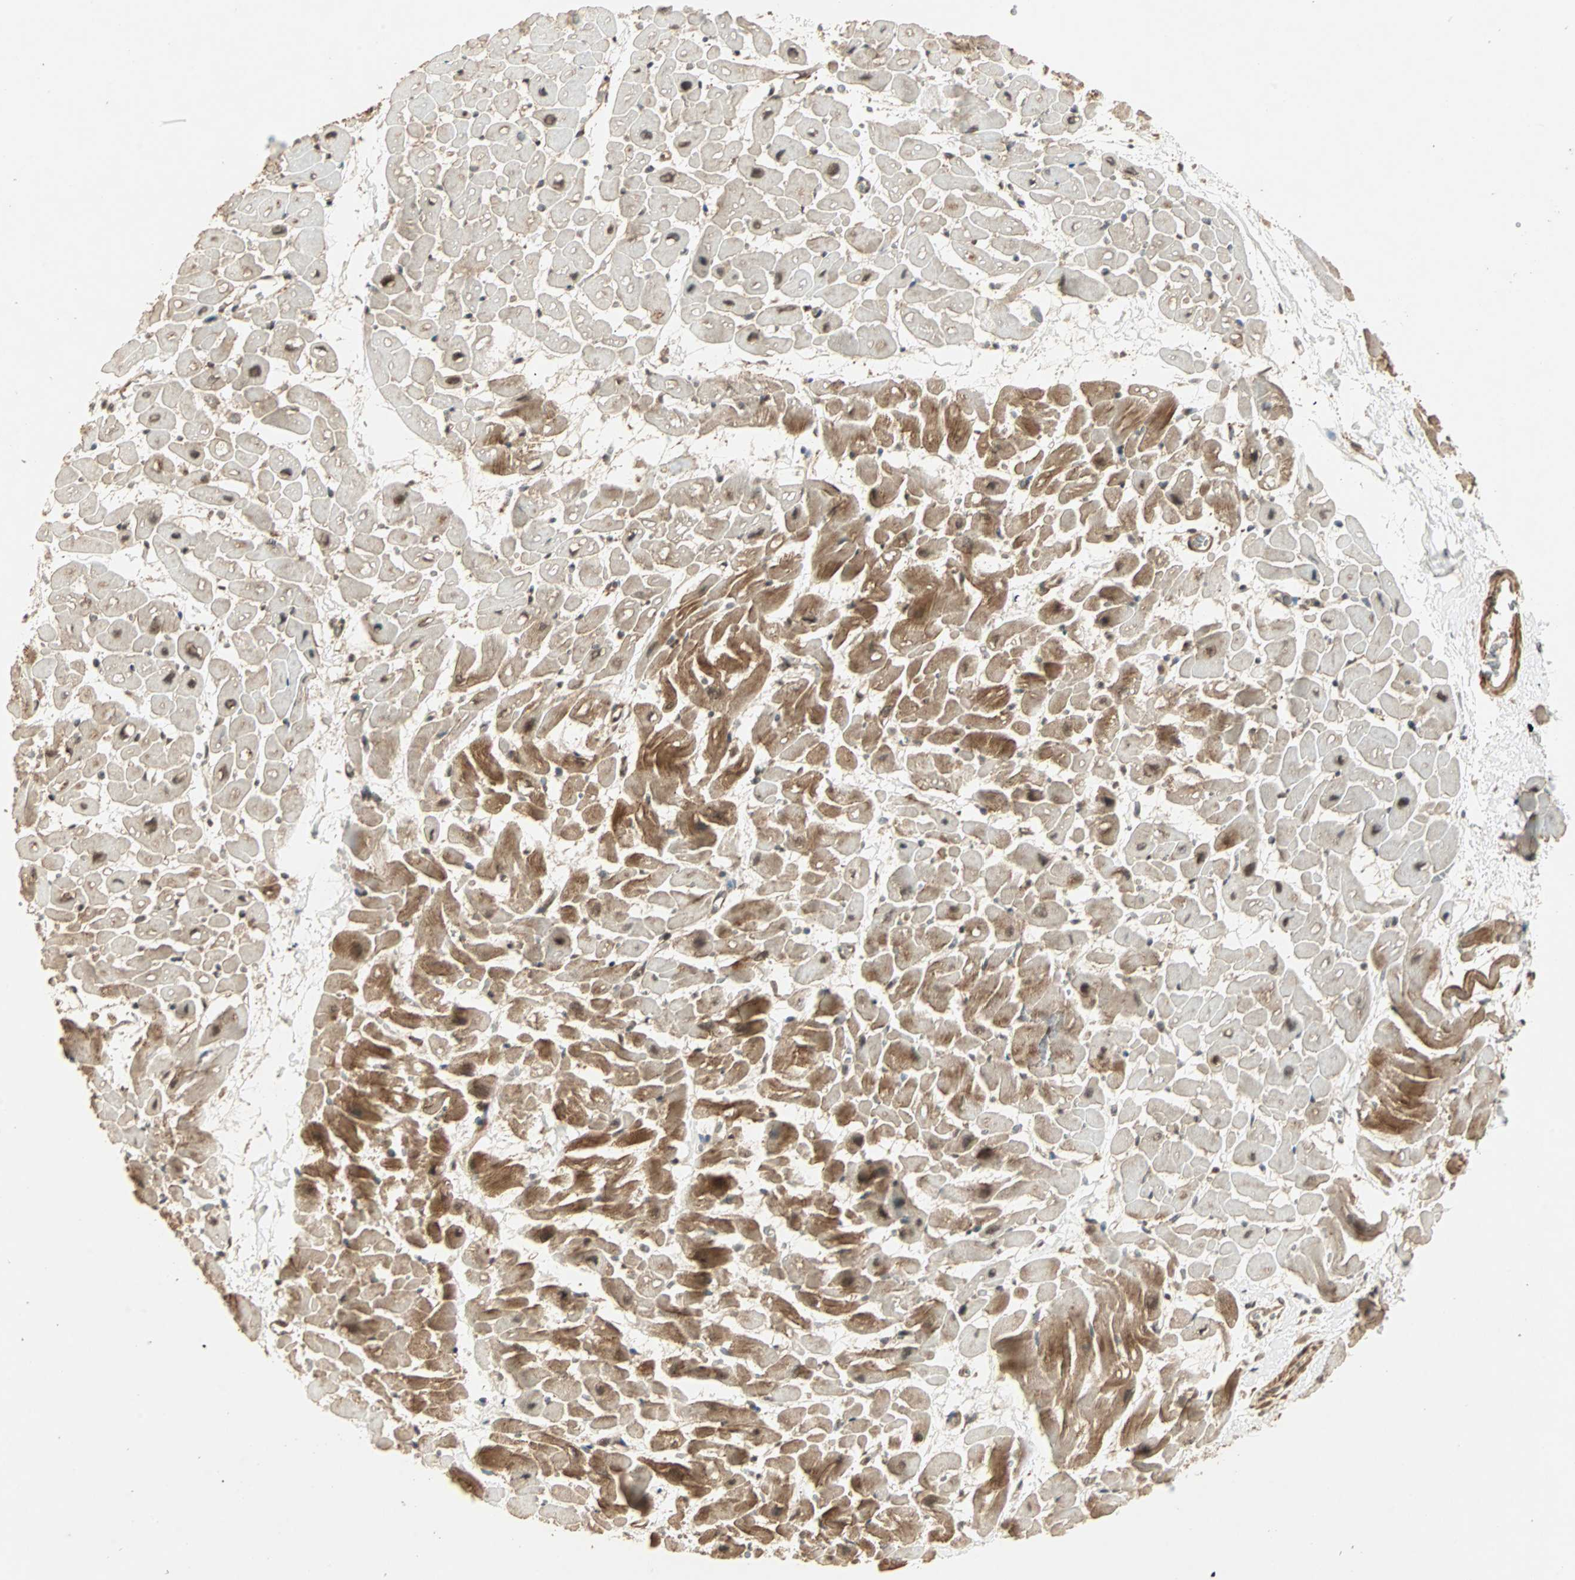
{"staining": {"intensity": "strong", "quantity": "25%-75%", "location": "cytoplasmic/membranous"}, "tissue": "heart muscle", "cell_type": "Cardiomyocytes", "image_type": "normal", "snomed": [{"axis": "morphology", "description": "Normal tissue, NOS"}, {"axis": "topography", "description": "Heart"}], "caption": "Protein expression analysis of unremarkable human heart muscle reveals strong cytoplasmic/membranous positivity in approximately 25%-75% of cardiomyocytes. (Brightfield microscopy of DAB IHC at high magnification).", "gene": "ZSCAN31", "patient": {"sex": "male", "age": 45}}